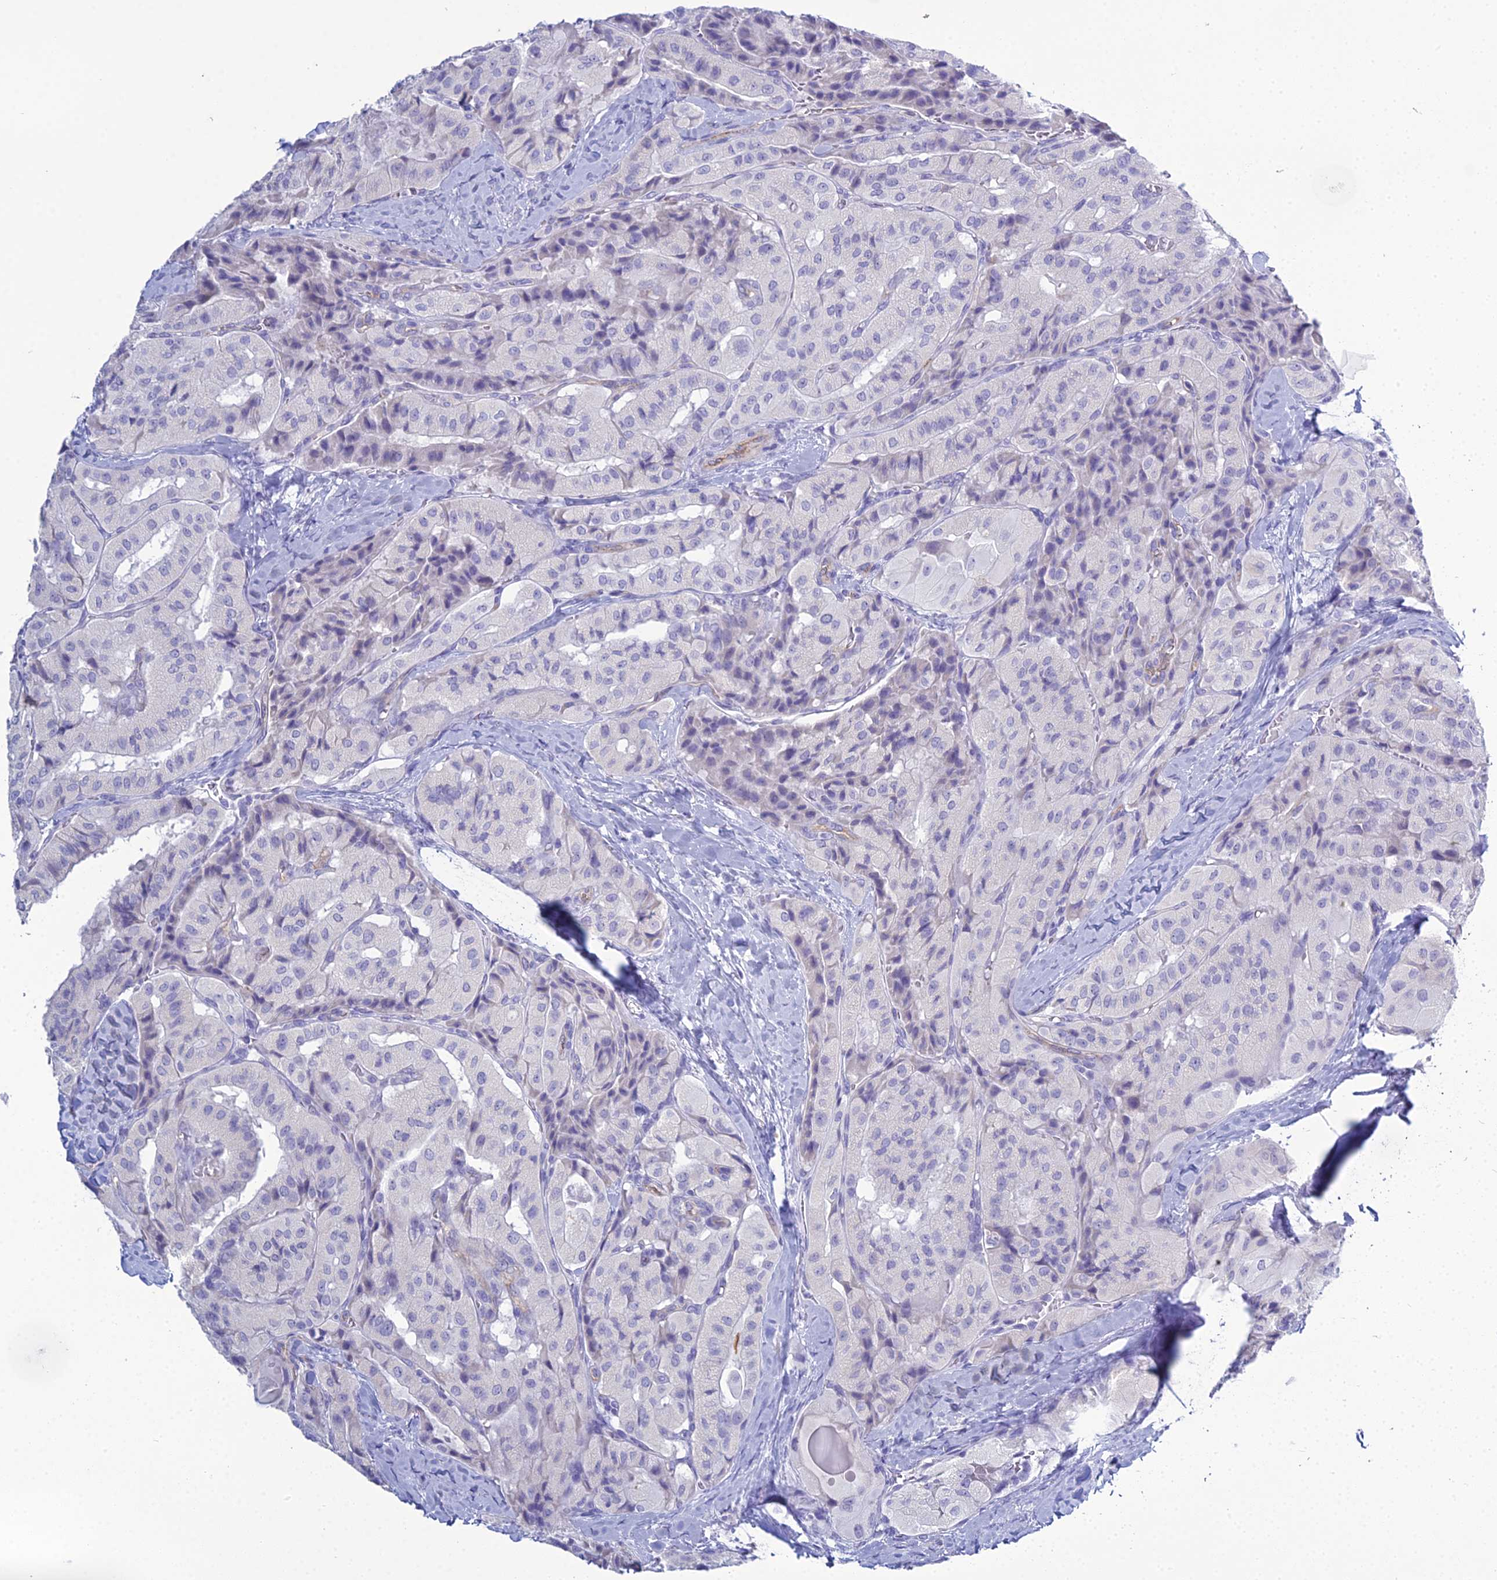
{"staining": {"intensity": "negative", "quantity": "none", "location": "none"}, "tissue": "thyroid cancer", "cell_type": "Tumor cells", "image_type": "cancer", "snomed": [{"axis": "morphology", "description": "Normal tissue, NOS"}, {"axis": "morphology", "description": "Papillary adenocarcinoma, NOS"}, {"axis": "topography", "description": "Thyroid gland"}], "caption": "Photomicrograph shows no significant protein expression in tumor cells of papillary adenocarcinoma (thyroid). Brightfield microscopy of IHC stained with DAB (3,3'-diaminobenzidine) (brown) and hematoxylin (blue), captured at high magnification.", "gene": "ACE", "patient": {"sex": "female", "age": 59}}